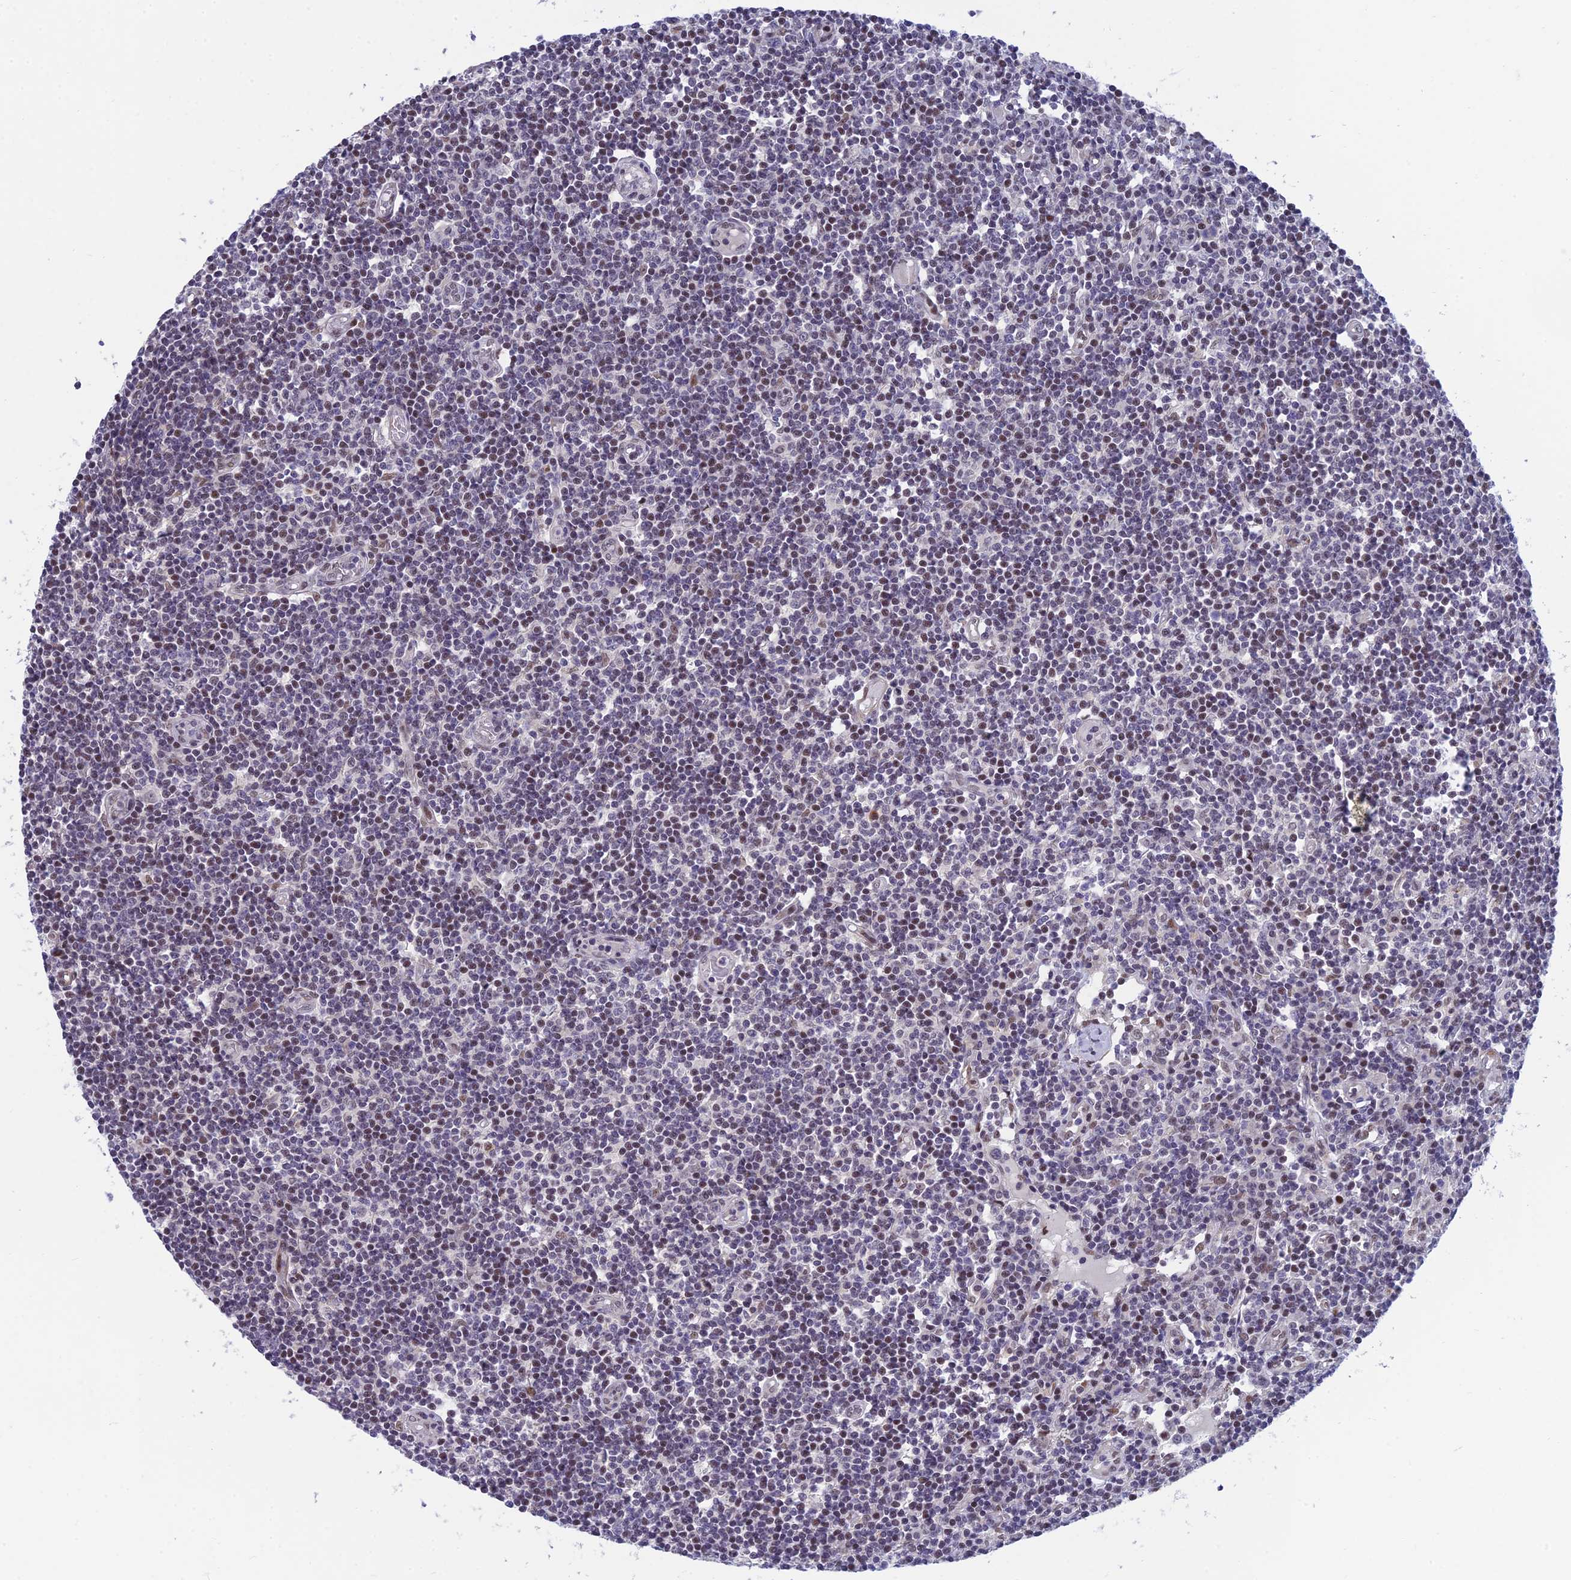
{"staining": {"intensity": "negative", "quantity": "none", "location": "none"}, "tissue": "lymph node", "cell_type": "Germinal center cells", "image_type": "normal", "snomed": [{"axis": "morphology", "description": "Normal tissue, NOS"}, {"axis": "topography", "description": "Lymph node"}], "caption": "The immunohistochemistry (IHC) image has no significant staining in germinal center cells of lymph node.", "gene": "CLK4", "patient": {"sex": "female", "age": 55}}